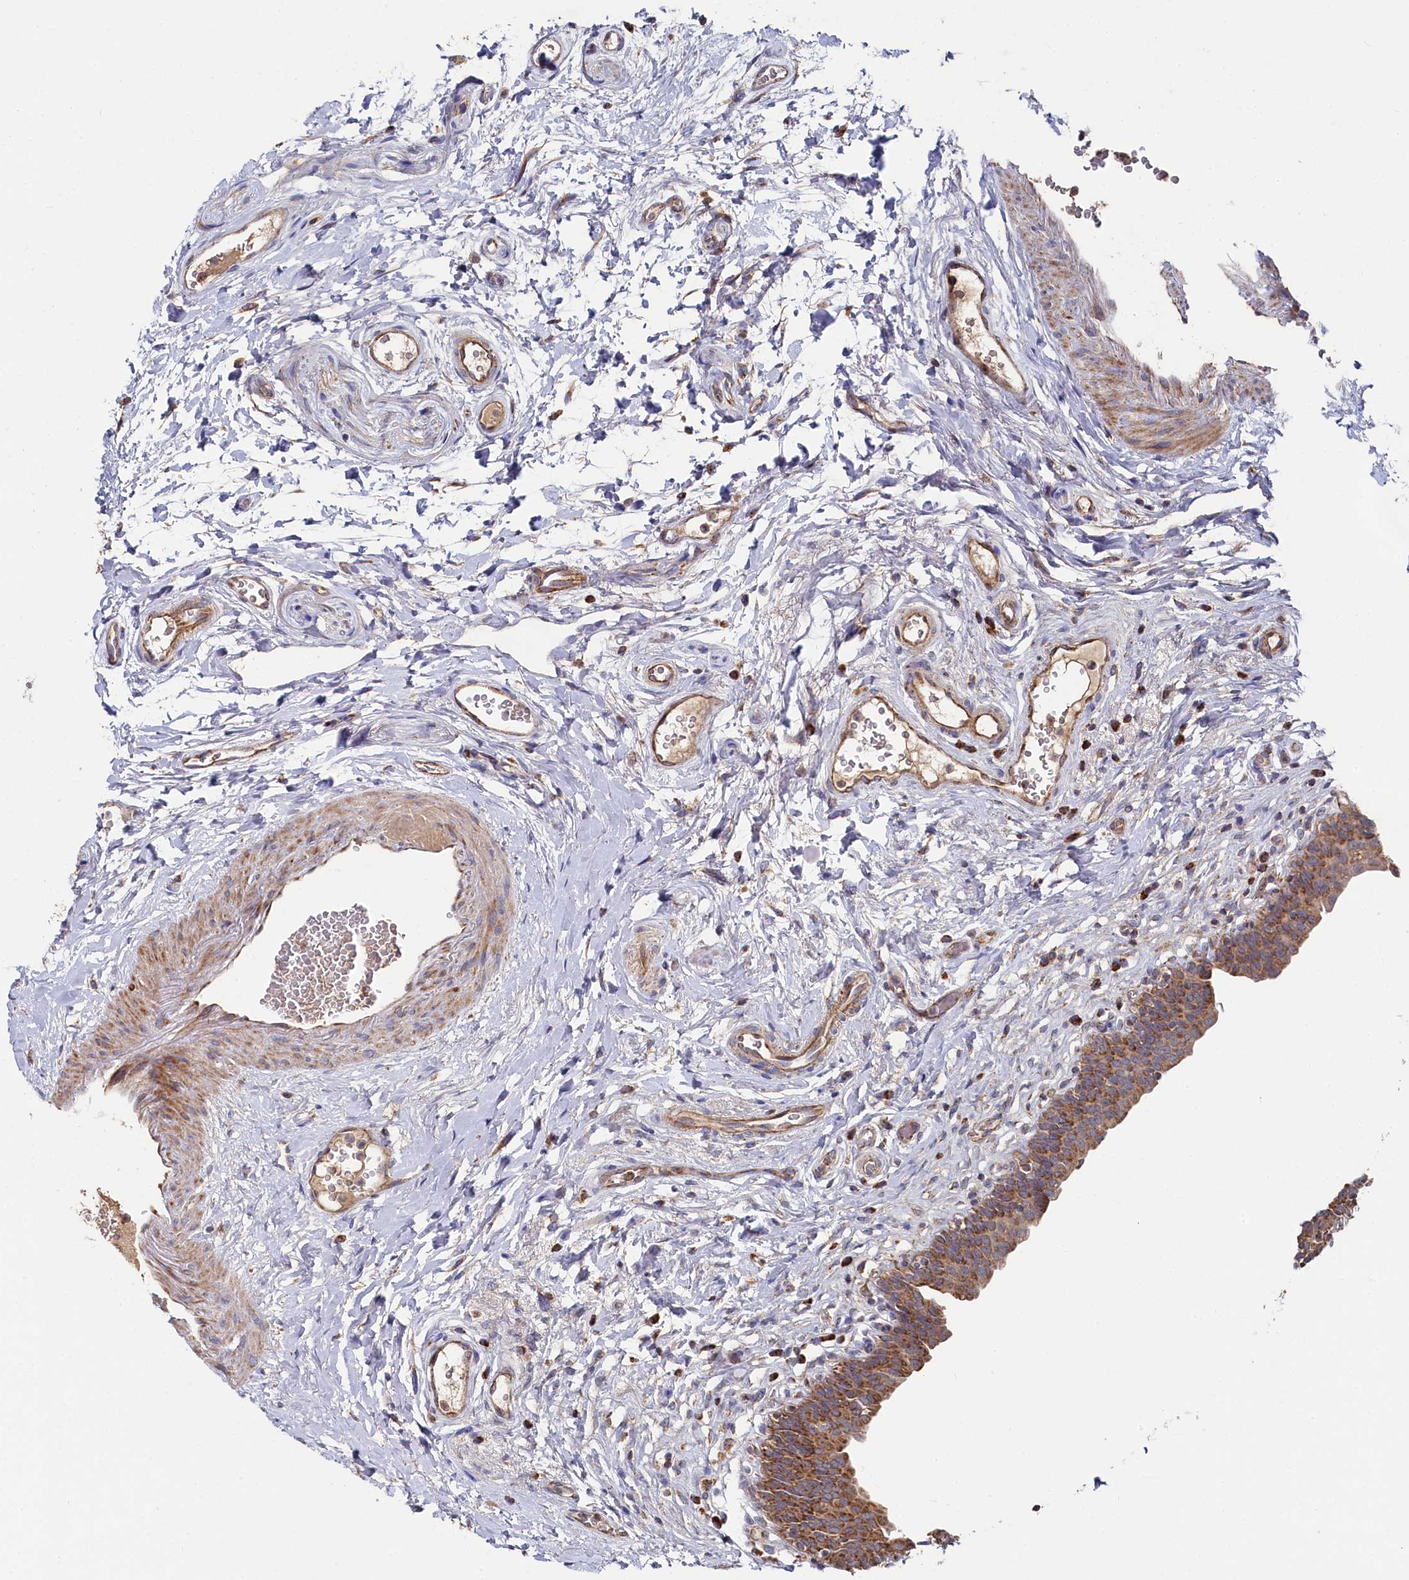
{"staining": {"intensity": "moderate", "quantity": ">75%", "location": "cytoplasmic/membranous"}, "tissue": "urinary bladder", "cell_type": "Urothelial cells", "image_type": "normal", "snomed": [{"axis": "morphology", "description": "Normal tissue, NOS"}, {"axis": "topography", "description": "Urinary bladder"}], "caption": "The histopathology image displays staining of benign urinary bladder, revealing moderate cytoplasmic/membranous protein expression (brown color) within urothelial cells.", "gene": "HAUS2", "patient": {"sex": "male", "age": 83}}